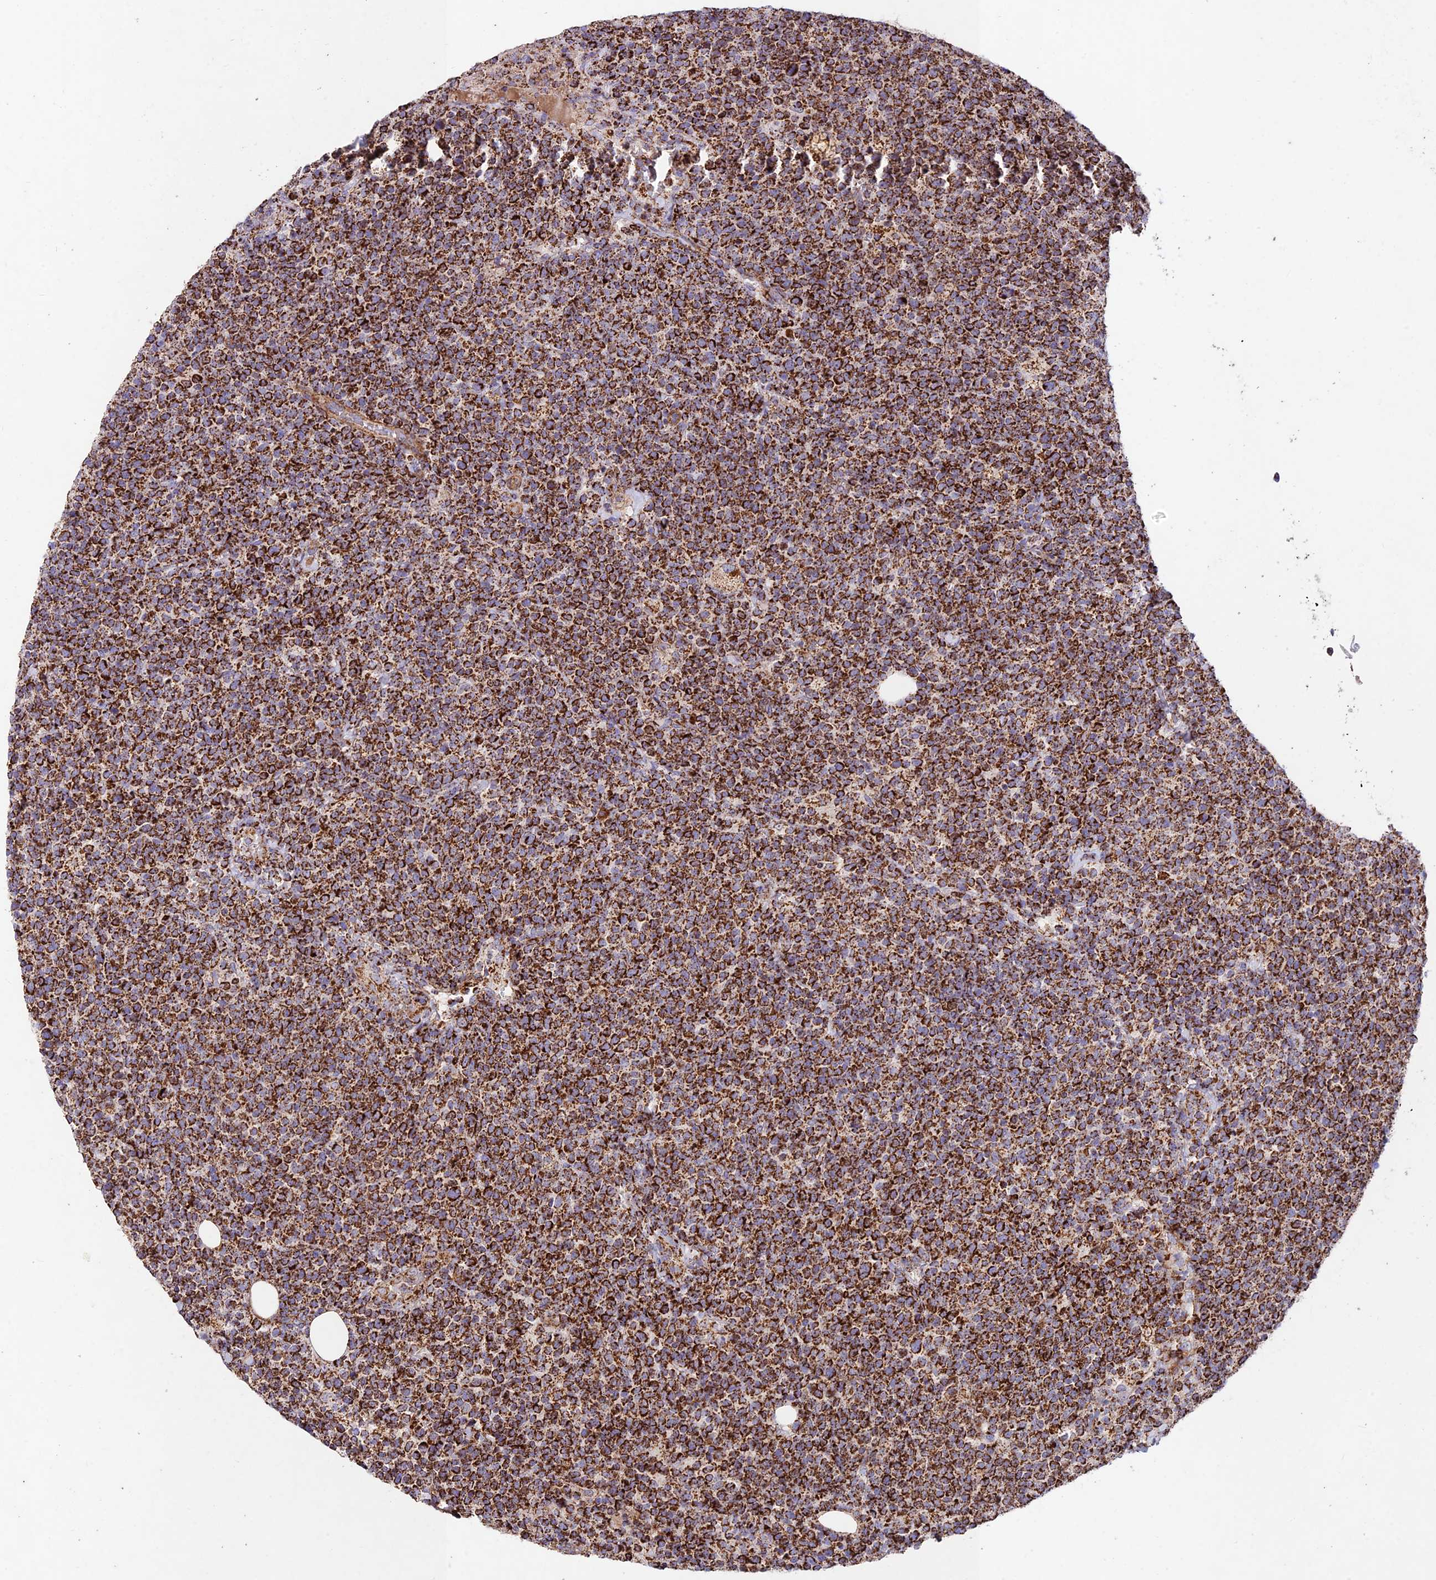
{"staining": {"intensity": "strong", "quantity": ">75%", "location": "cytoplasmic/membranous"}, "tissue": "lymphoma", "cell_type": "Tumor cells", "image_type": "cancer", "snomed": [{"axis": "morphology", "description": "Malignant lymphoma, non-Hodgkin's type, High grade"}, {"axis": "topography", "description": "Lymph node"}], "caption": "Immunohistochemistry (IHC) staining of high-grade malignant lymphoma, non-Hodgkin's type, which exhibits high levels of strong cytoplasmic/membranous staining in approximately >75% of tumor cells indicating strong cytoplasmic/membranous protein staining. The staining was performed using DAB (brown) for protein detection and nuclei were counterstained in hematoxylin (blue).", "gene": "KHDC3L", "patient": {"sex": "male", "age": 61}}